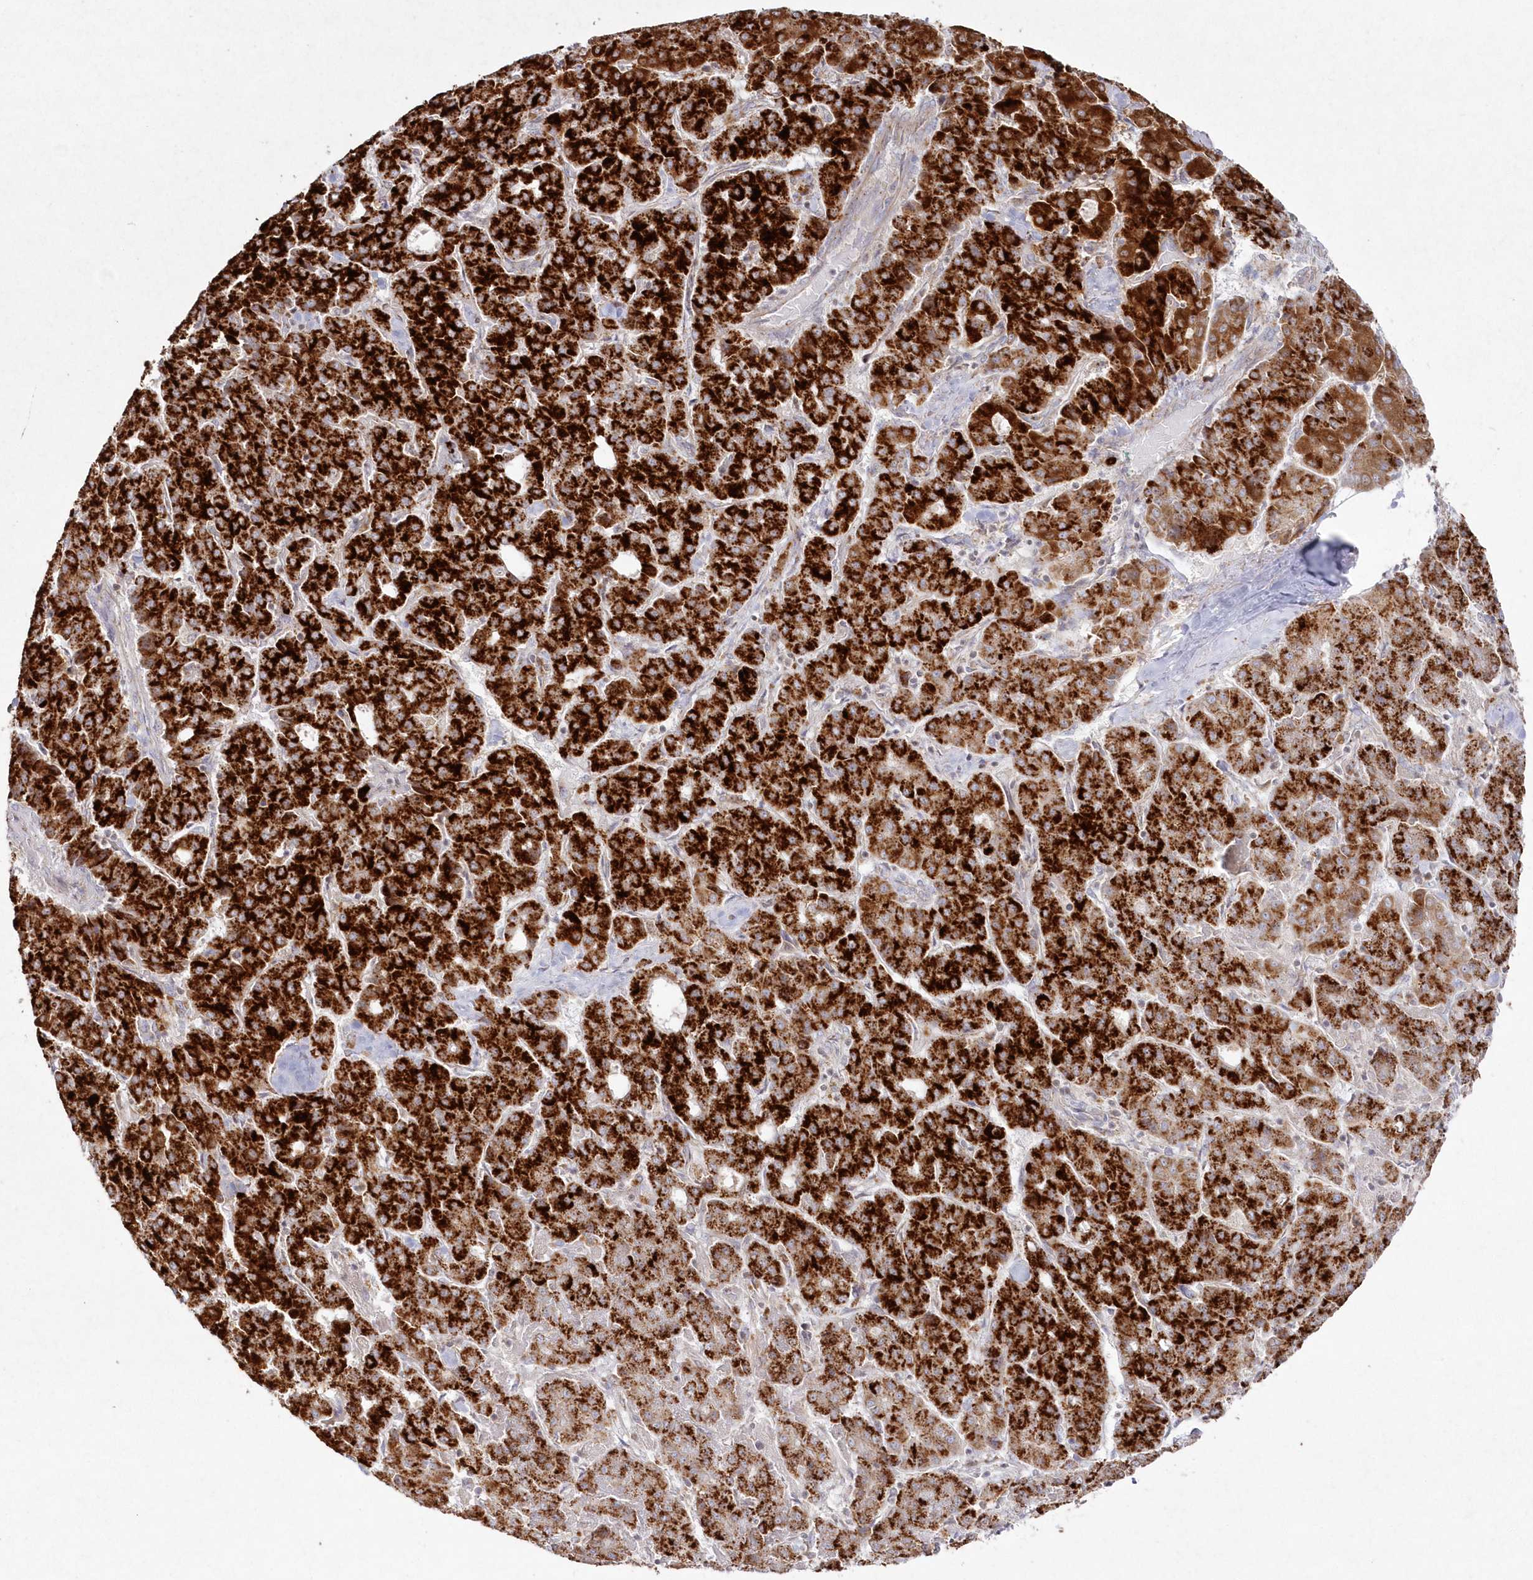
{"staining": {"intensity": "strong", "quantity": ">75%", "location": "cytoplasmic/membranous"}, "tissue": "liver cancer", "cell_type": "Tumor cells", "image_type": "cancer", "snomed": [{"axis": "morphology", "description": "Carcinoma, Hepatocellular, NOS"}, {"axis": "topography", "description": "Liver"}], "caption": "A high amount of strong cytoplasmic/membranous staining is present in approximately >75% of tumor cells in liver hepatocellular carcinoma tissue. (DAB = brown stain, brightfield microscopy at high magnification).", "gene": "ARSB", "patient": {"sex": "male", "age": 65}}